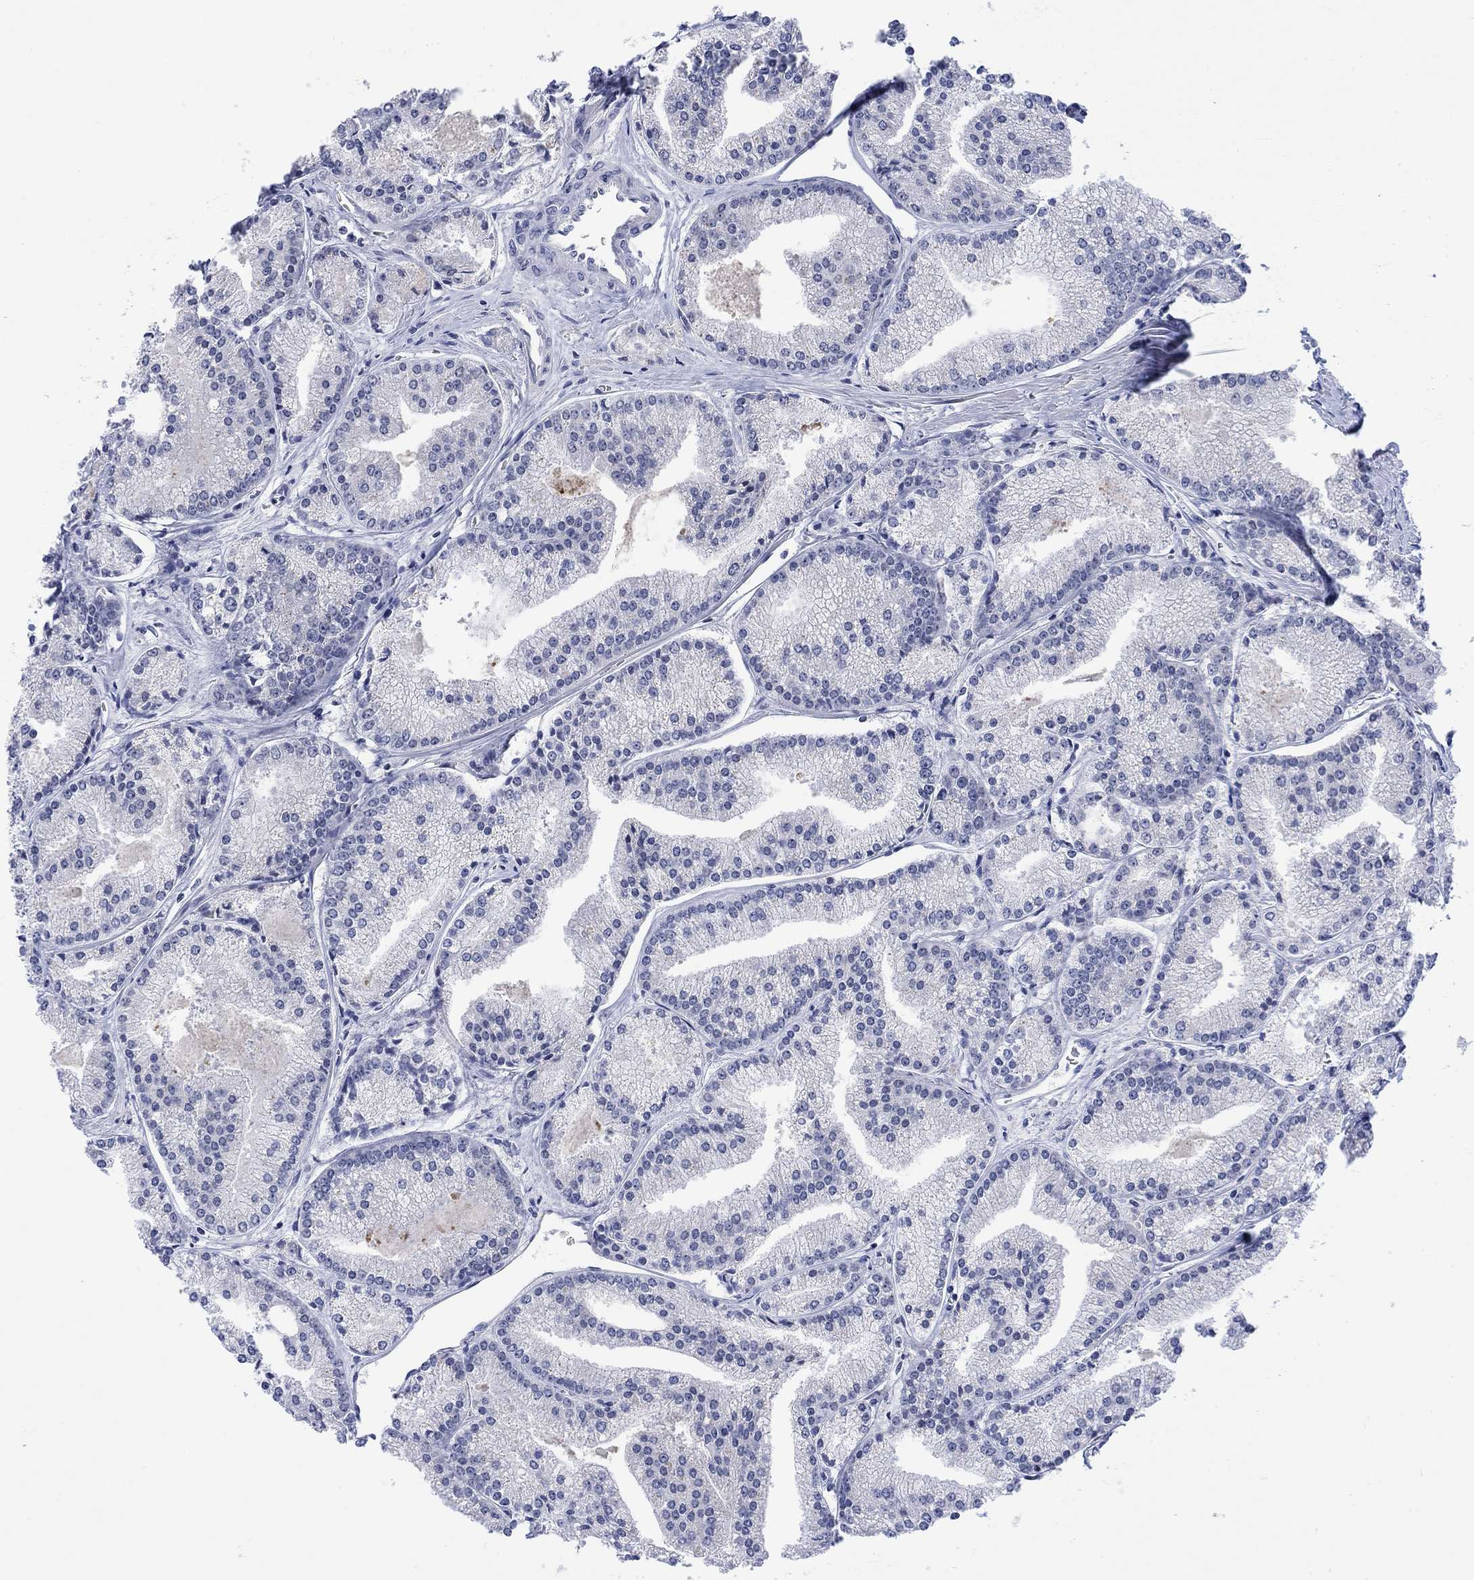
{"staining": {"intensity": "negative", "quantity": "none", "location": "none"}, "tissue": "prostate cancer", "cell_type": "Tumor cells", "image_type": "cancer", "snomed": [{"axis": "morphology", "description": "Adenocarcinoma, NOS"}, {"axis": "topography", "description": "Prostate"}], "caption": "Immunohistochemistry histopathology image of human prostate adenocarcinoma stained for a protein (brown), which reveals no positivity in tumor cells.", "gene": "DCX", "patient": {"sex": "male", "age": 72}}